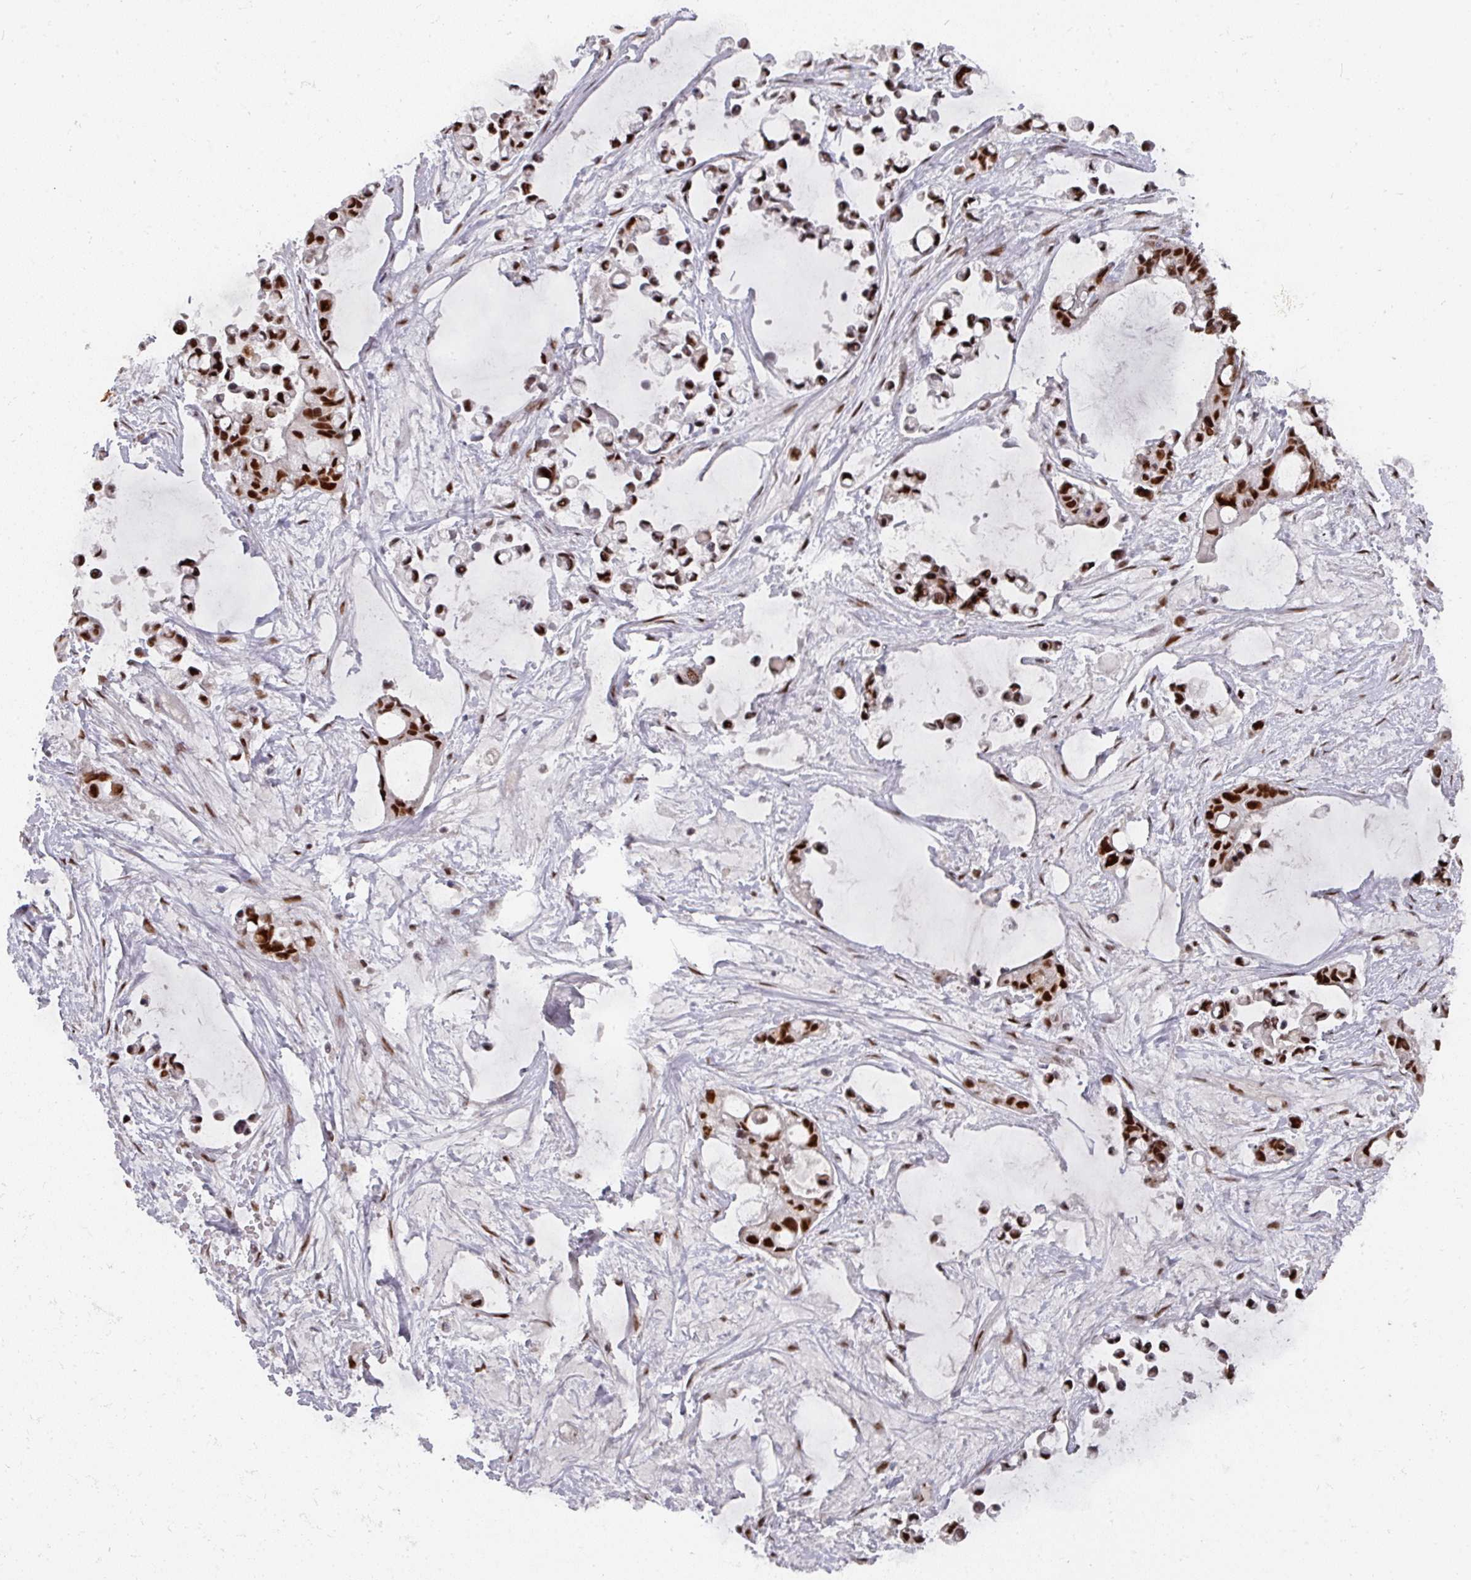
{"staining": {"intensity": "strong", "quantity": ">75%", "location": "nuclear"}, "tissue": "ovarian cancer", "cell_type": "Tumor cells", "image_type": "cancer", "snomed": [{"axis": "morphology", "description": "Cystadenocarcinoma, mucinous, NOS"}, {"axis": "topography", "description": "Ovary"}], "caption": "Ovarian cancer stained for a protein (brown) shows strong nuclear positive staining in approximately >75% of tumor cells.", "gene": "MEPCE", "patient": {"sex": "female", "age": 63}}